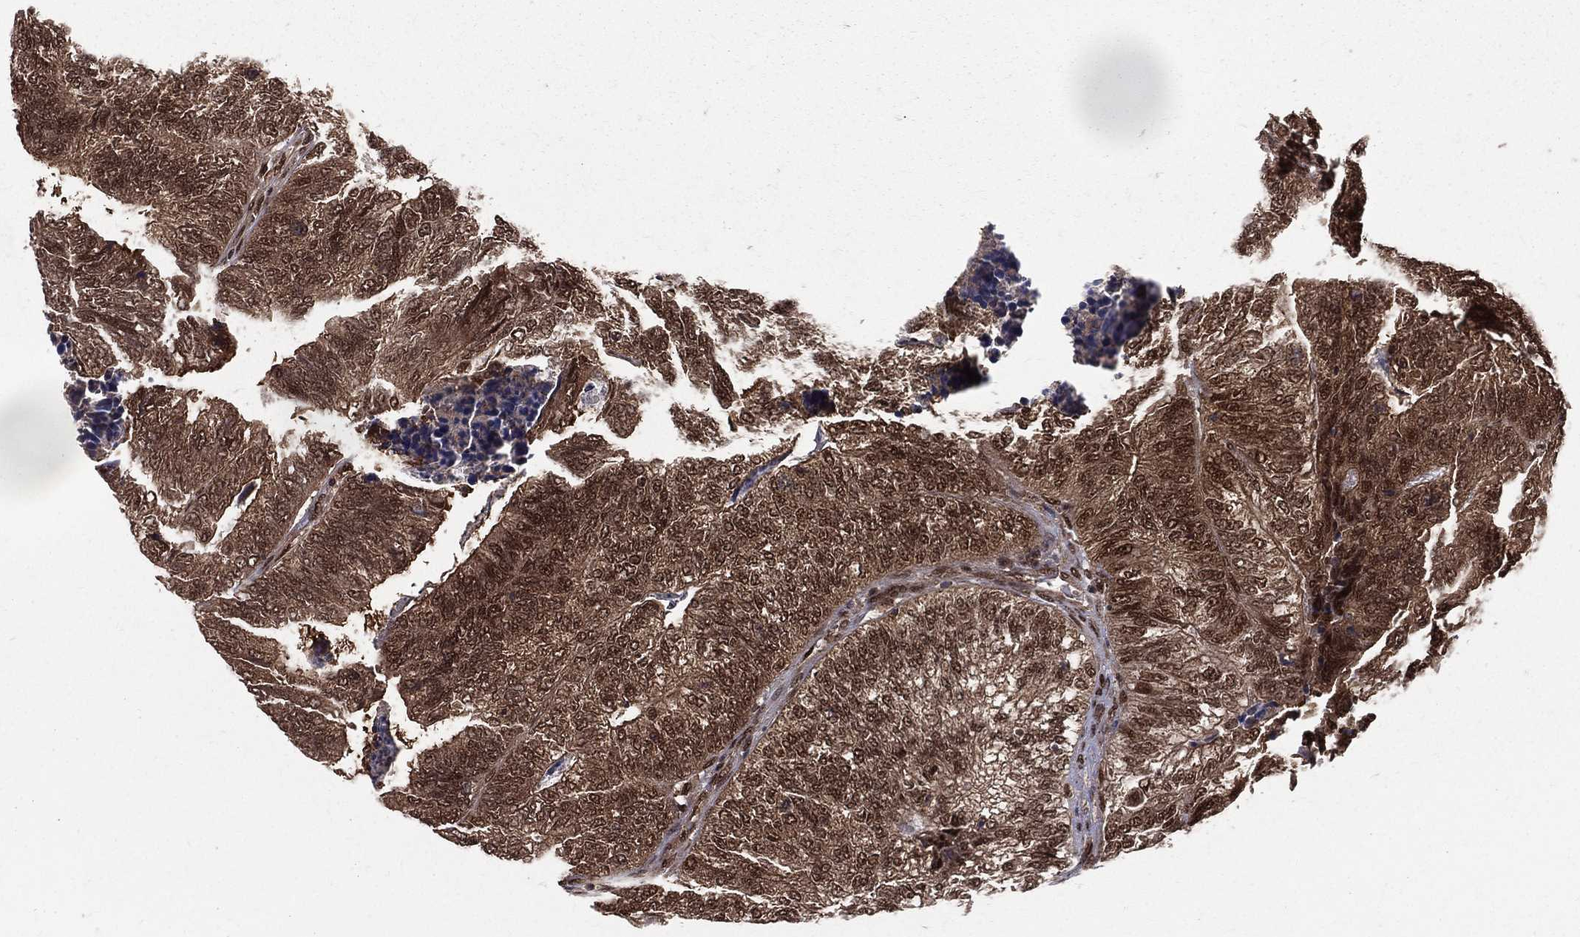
{"staining": {"intensity": "moderate", "quantity": ">75%", "location": "cytoplasmic/membranous,nuclear"}, "tissue": "colorectal cancer", "cell_type": "Tumor cells", "image_type": "cancer", "snomed": [{"axis": "morphology", "description": "Adenocarcinoma, NOS"}, {"axis": "topography", "description": "Colon"}], "caption": "Immunohistochemical staining of human colorectal adenocarcinoma shows medium levels of moderate cytoplasmic/membranous and nuclear protein staining in about >75% of tumor cells.", "gene": "COPS4", "patient": {"sex": "female", "age": 67}}